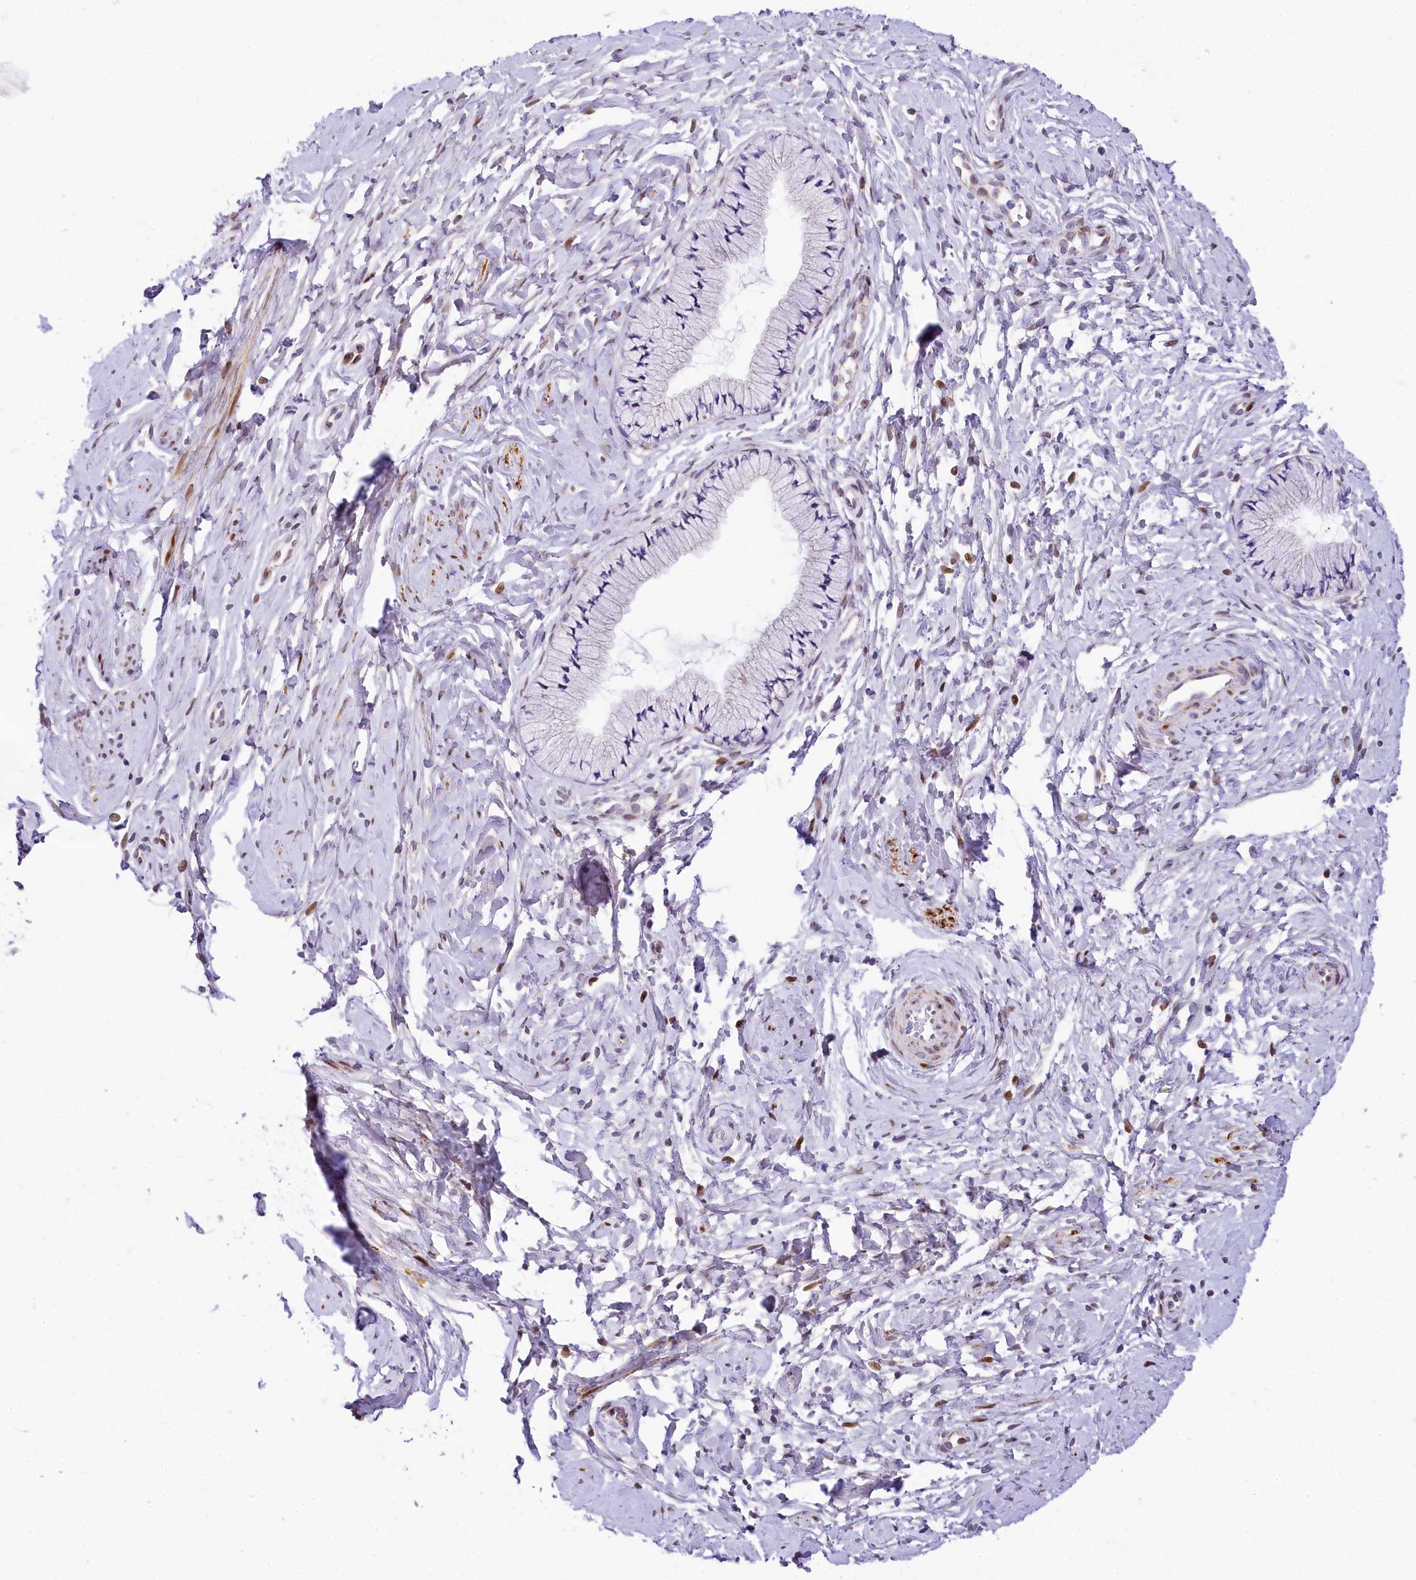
{"staining": {"intensity": "weak", "quantity": "<25%", "location": "cytoplasmic/membranous"}, "tissue": "cervix", "cell_type": "Glandular cells", "image_type": "normal", "snomed": [{"axis": "morphology", "description": "Normal tissue, NOS"}, {"axis": "topography", "description": "Cervix"}], "caption": "Histopathology image shows no protein expression in glandular cells of benign cervix. The staining is performed using DAB brown chromogen with nuclei counter-stained in using hematoxylin.", "gene": "PPIP5K2", "patient": {"sex": "female", "age": 33}}